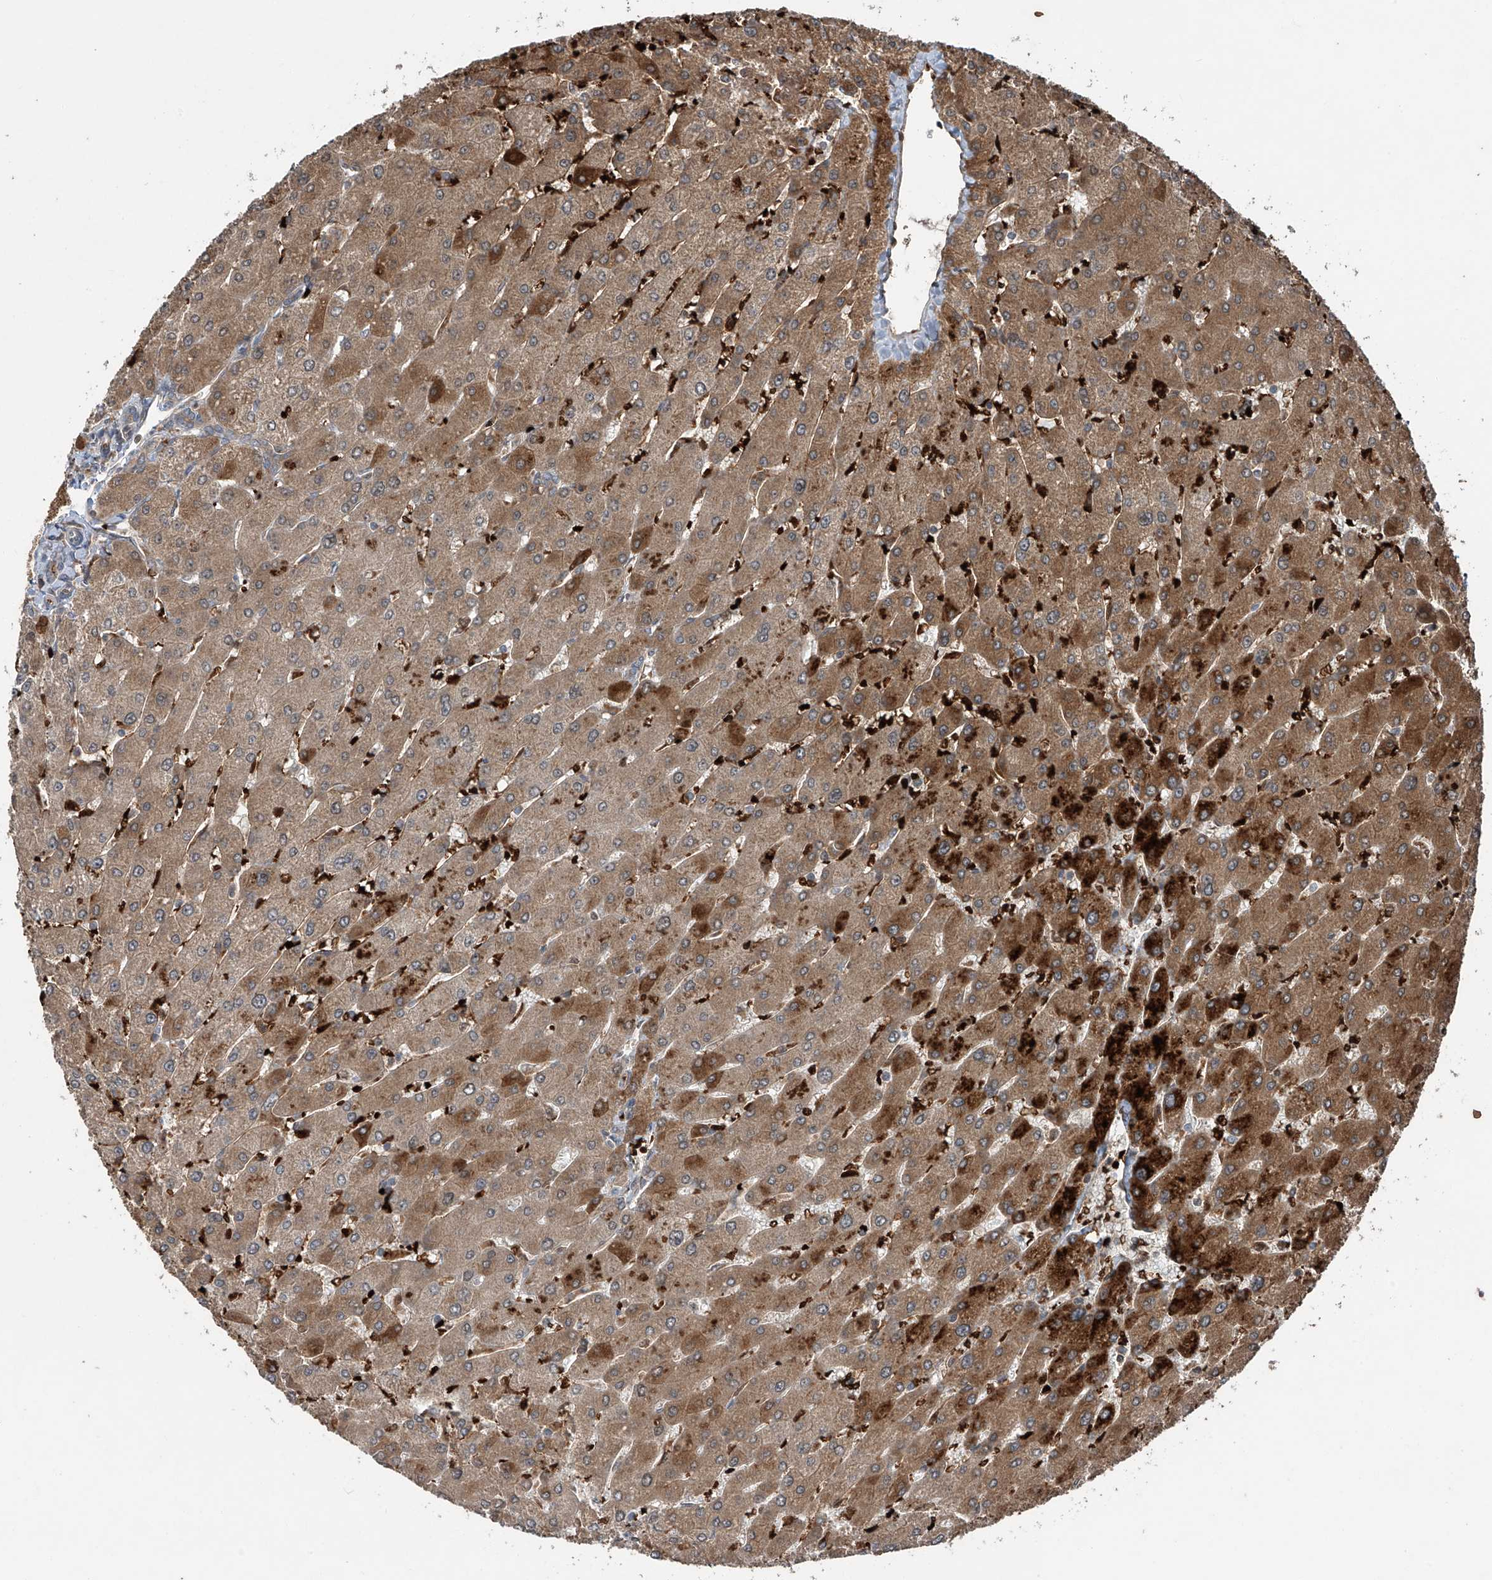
{"staining": {"intensity": "negative", "quantity": "none", "location": "none"}, "tissue": "liver", "cell_type": "Cholangiocytes", "image_type": "normal", "snomed": [{"axis": "morphology", "description": "Normal tissue, NOS"}, {"axis": "topography", "description": "Liver"}], "caption": "Immunohistochemistry (IHC) of normal liver shows no expression in cholangiocytes.", "gene": "ZDHHC9", "patient": {"sex": "male", "age": 55}}